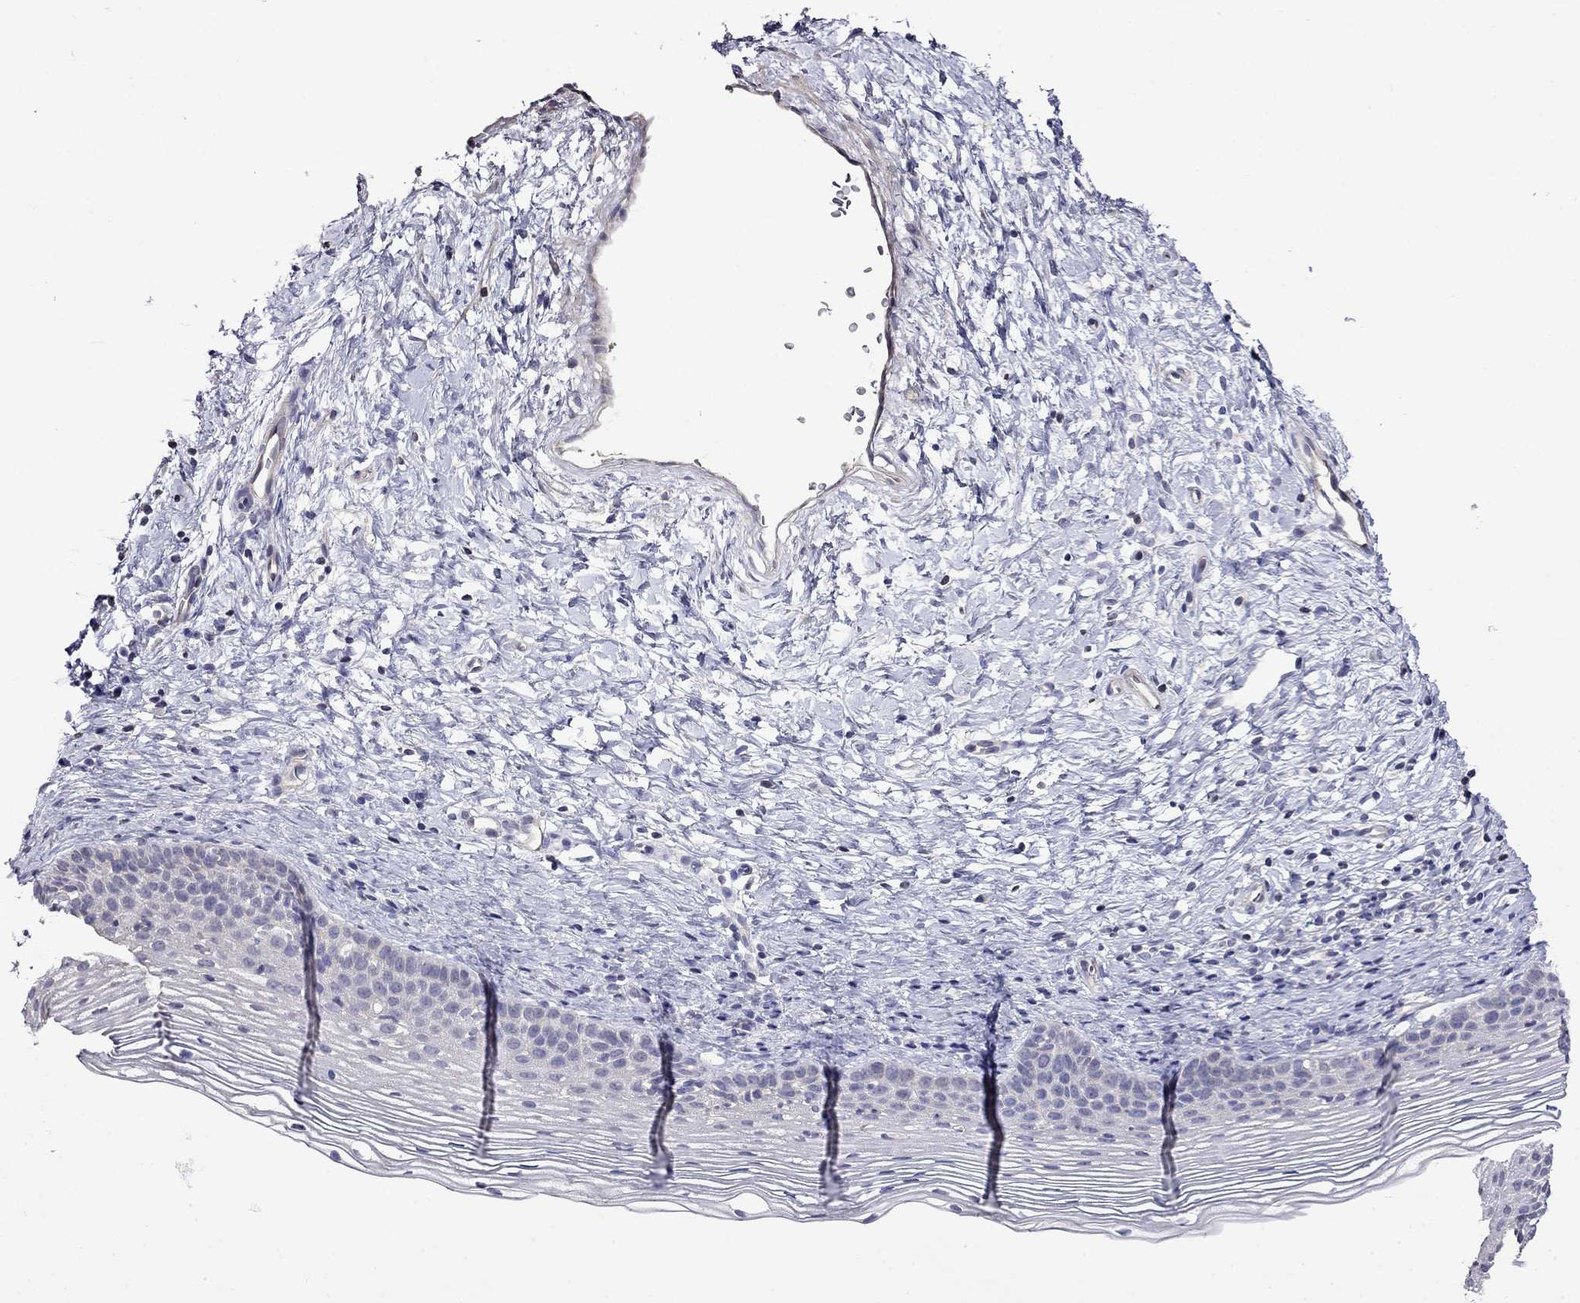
{"staining": {"intensity": "negative", "quantity": "none", "location": "none"}, "tissue": "cervix", "cell_type": "Glandular cells", "image_type": "normal", "snomed": [{"axis": "morphology", "description": "Normal tissue, NOS"}, {"axis": "topography", "description": "Cervix"}], "caption": "The IHC photomicrograph has no significant staining in glandular cells of cervix.", "gene": "GUCA1B", "patient": {"sex": "female", "age": 39}}